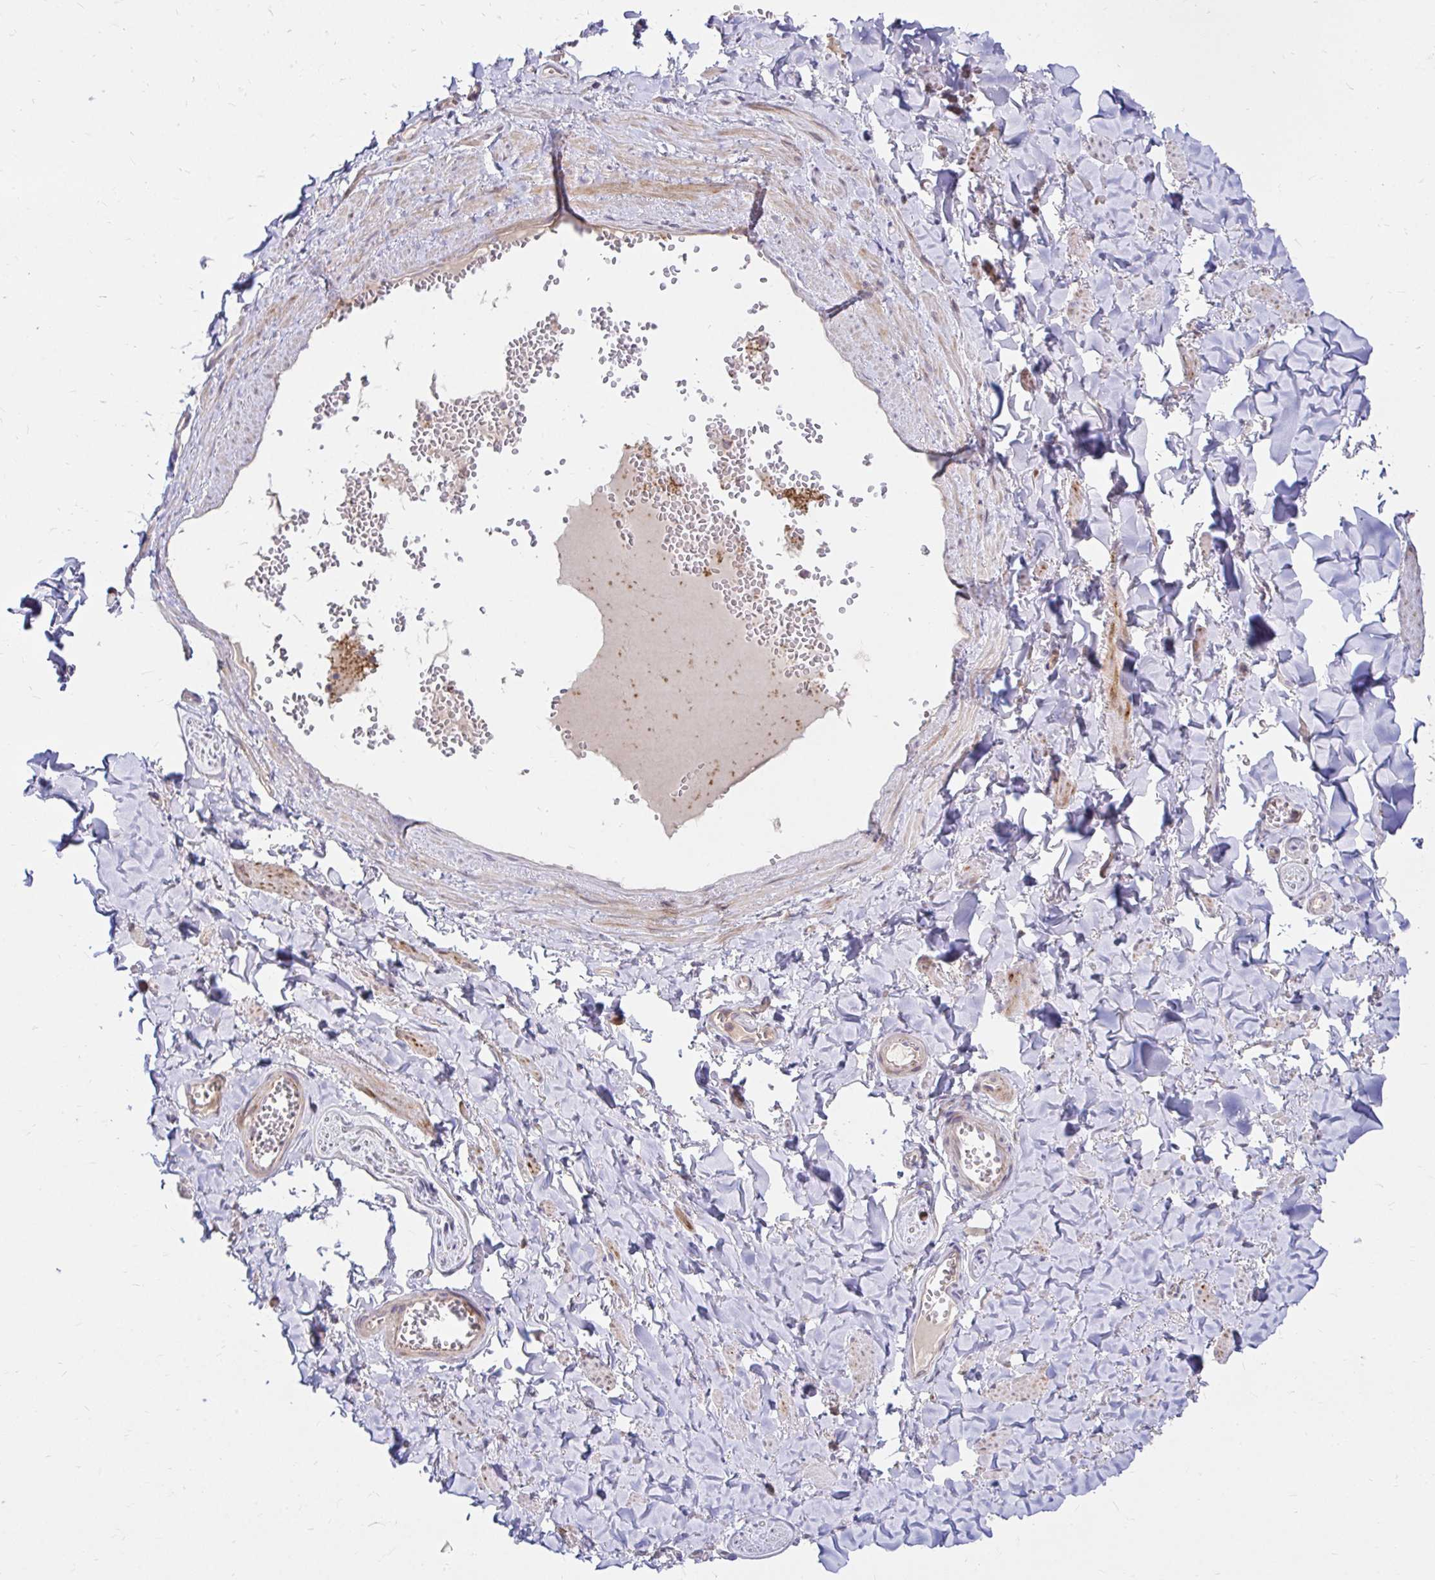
{"staining": {"intensity": "negative", "quantity": "none", "location": "none"}, "tissue": "soft tissue", "cell_type": "Fibroblasts", "image_type": "normal", "snomed": [{"axis": "morphology", "description": "Normal tissue, NOS"}, {"axis": "topography", "description": "Vulva"}, {"axis": "topography", "description": "Peripheral nerve tissue"}], "caption": "DAB immunohistochemical staining of normal human soft tissue shows no significant staining in fibroblasts.", "gene": "ITGA2", "patient": {"sex": "female", "age": 66}}